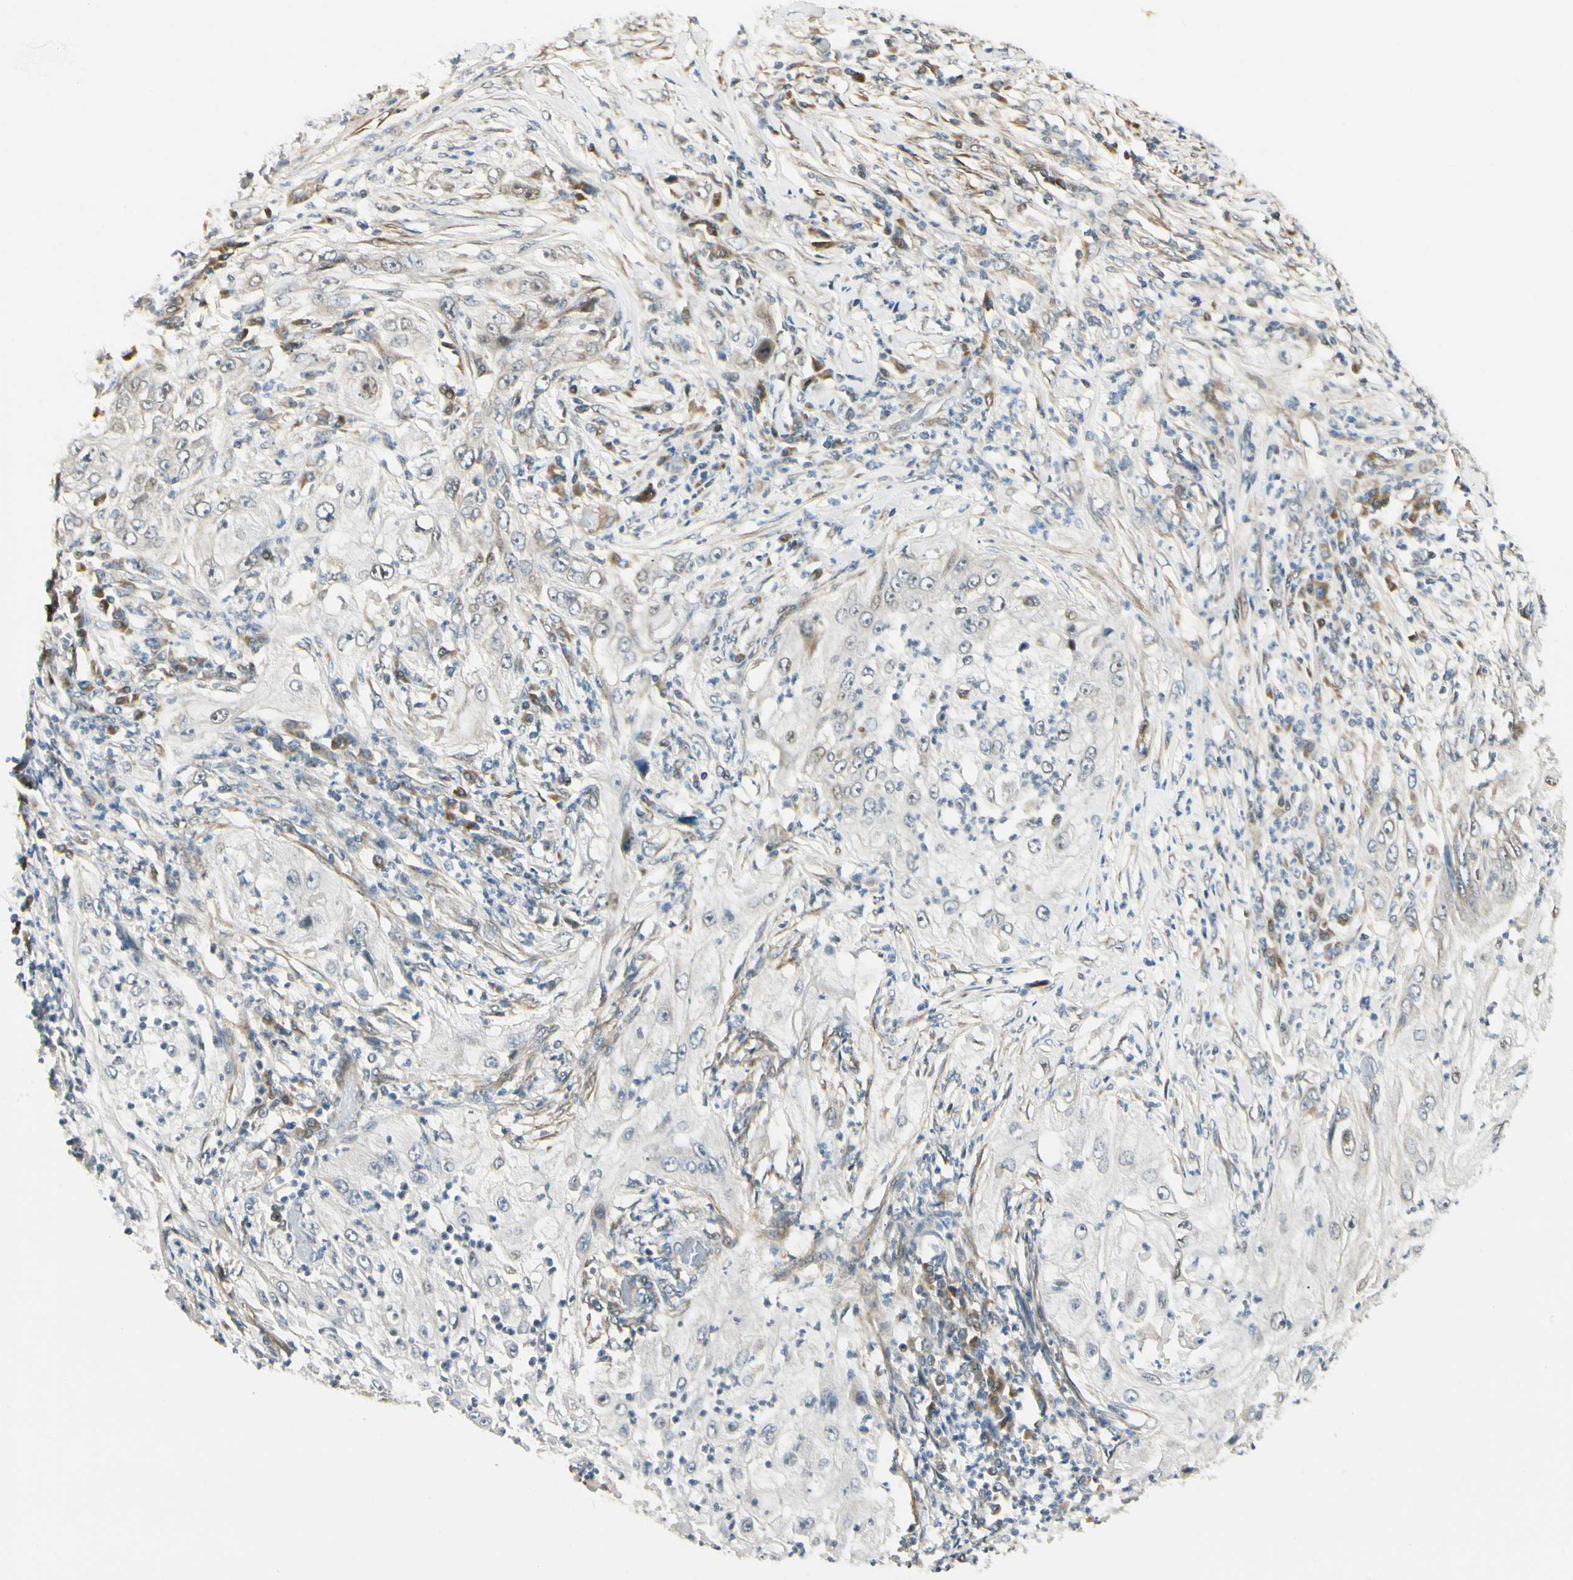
{"staining": {"intensity": "weak", "quantity": "<25%", "location": "nuclear"}, "tissue": "lung cancer", "cell_type": "Tumor cells", "image_type": "cancer", "snomed": [{"axis": "morphology", "description": "Inflammation, NOS"}, {"axis": "morphology", "description": "Squamous cell carcinoma, NOS"}, {"axis": "topography", "description": "Lymph node"}, {"axis": "topography", "description": "Soft tissue"}, {"axis": "topography", "description": "Lung"}], "caption": "This is a micrograph of immunohistochemistry staining of lung cancer, which shows no positivity in tumor cells.", "gene": "P4HA3", "patient": {"sex": "male", "age": 66}}